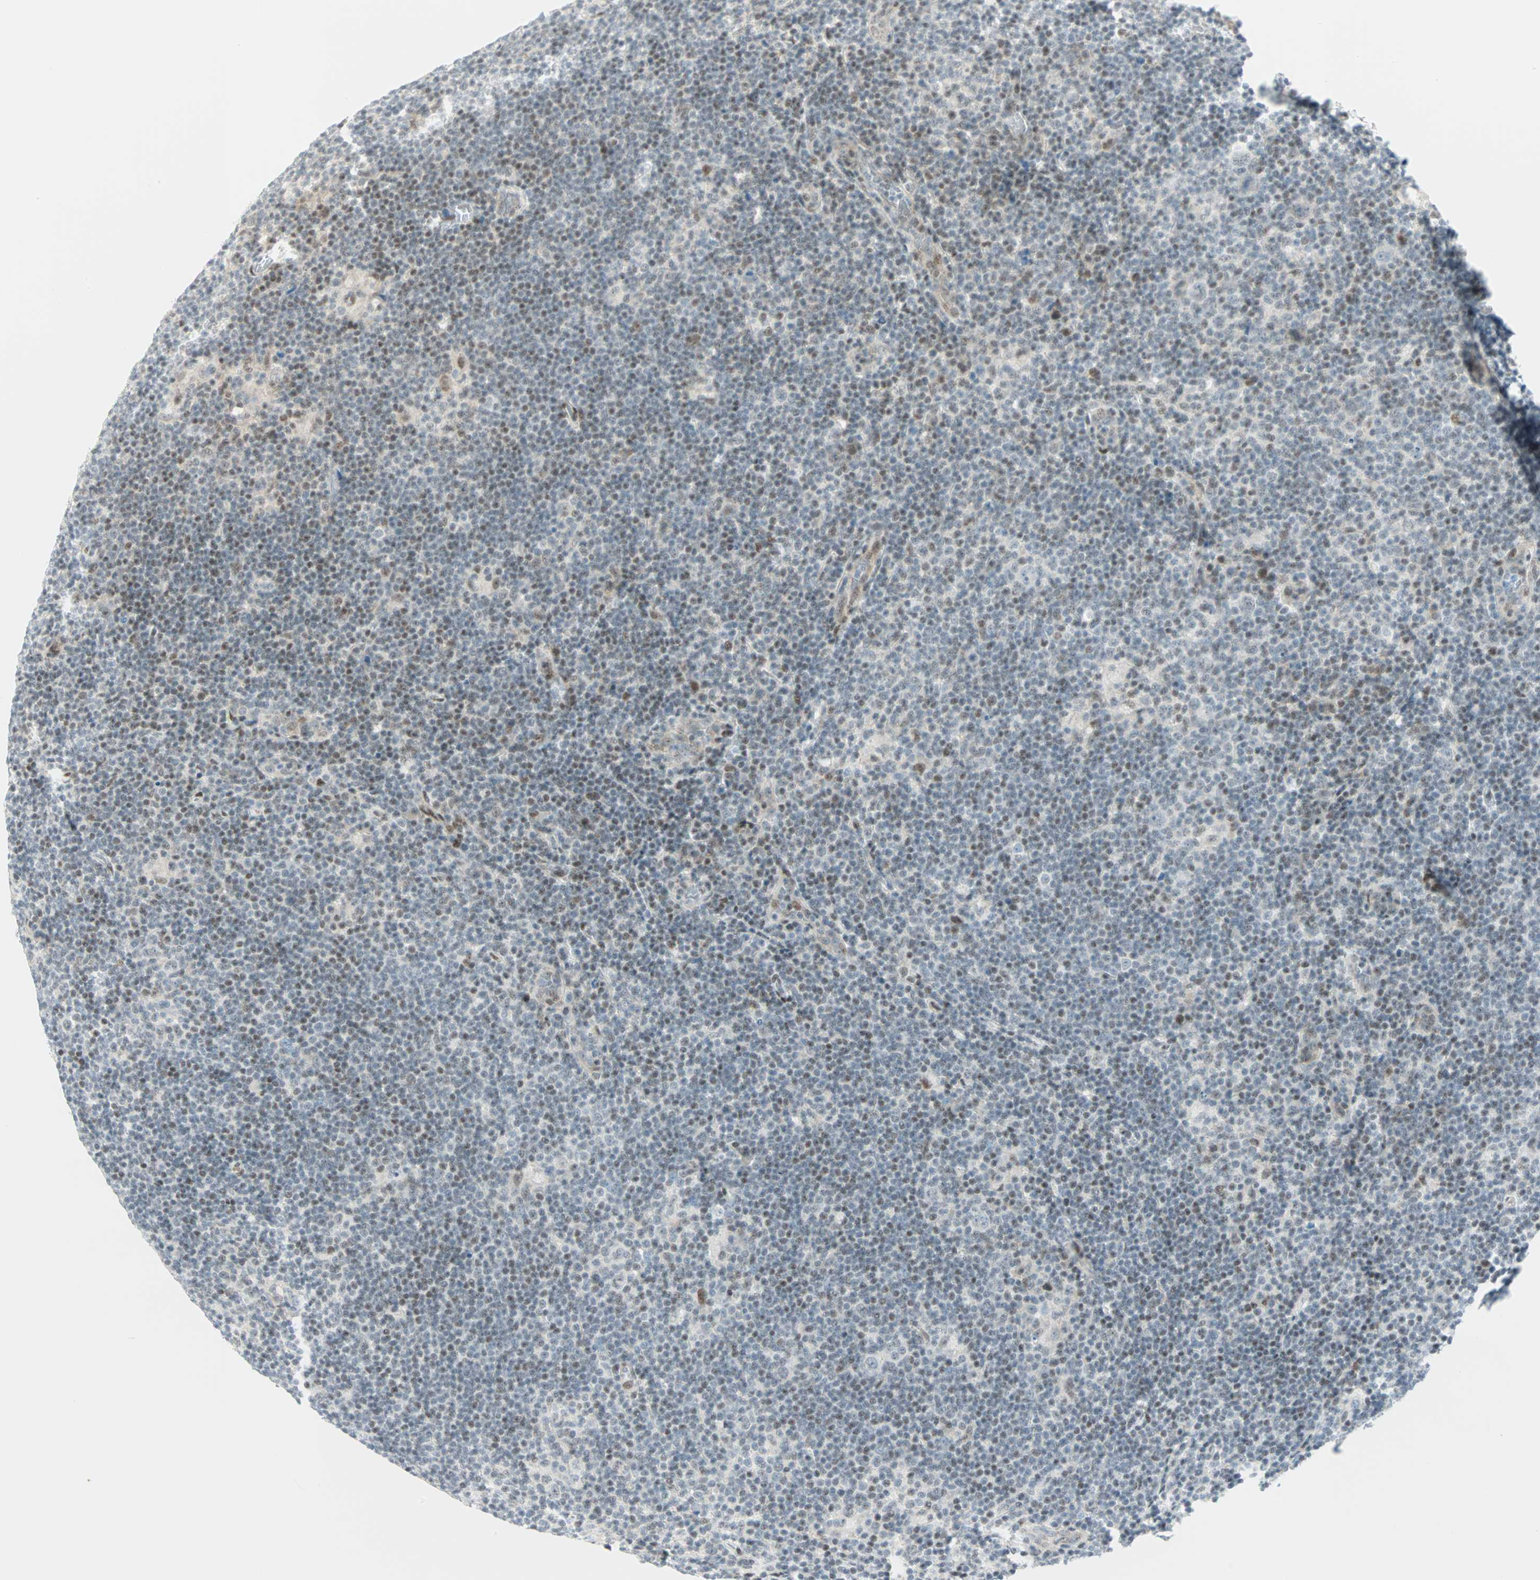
{"staining": {"intensity": "weak", "quantity": "25%-75%", "location": "nuclear"}, "tissue": "lymphoma", "cell_type": "Tumor cells", "image_type": "cancer", "snomed": [{"axis": "morphology", "description": "Hodgkin's disease, NOS"}, {"axis": "topography", "description": "Lymph node"}], "caption": "Hodgkin's disease stained for a protein (brown) reveals weak nuclear positive staining in about 25%-75% of tumor cells.", "gene": "PKNOX1", "patient": {"sex": "female", "age": 57}}